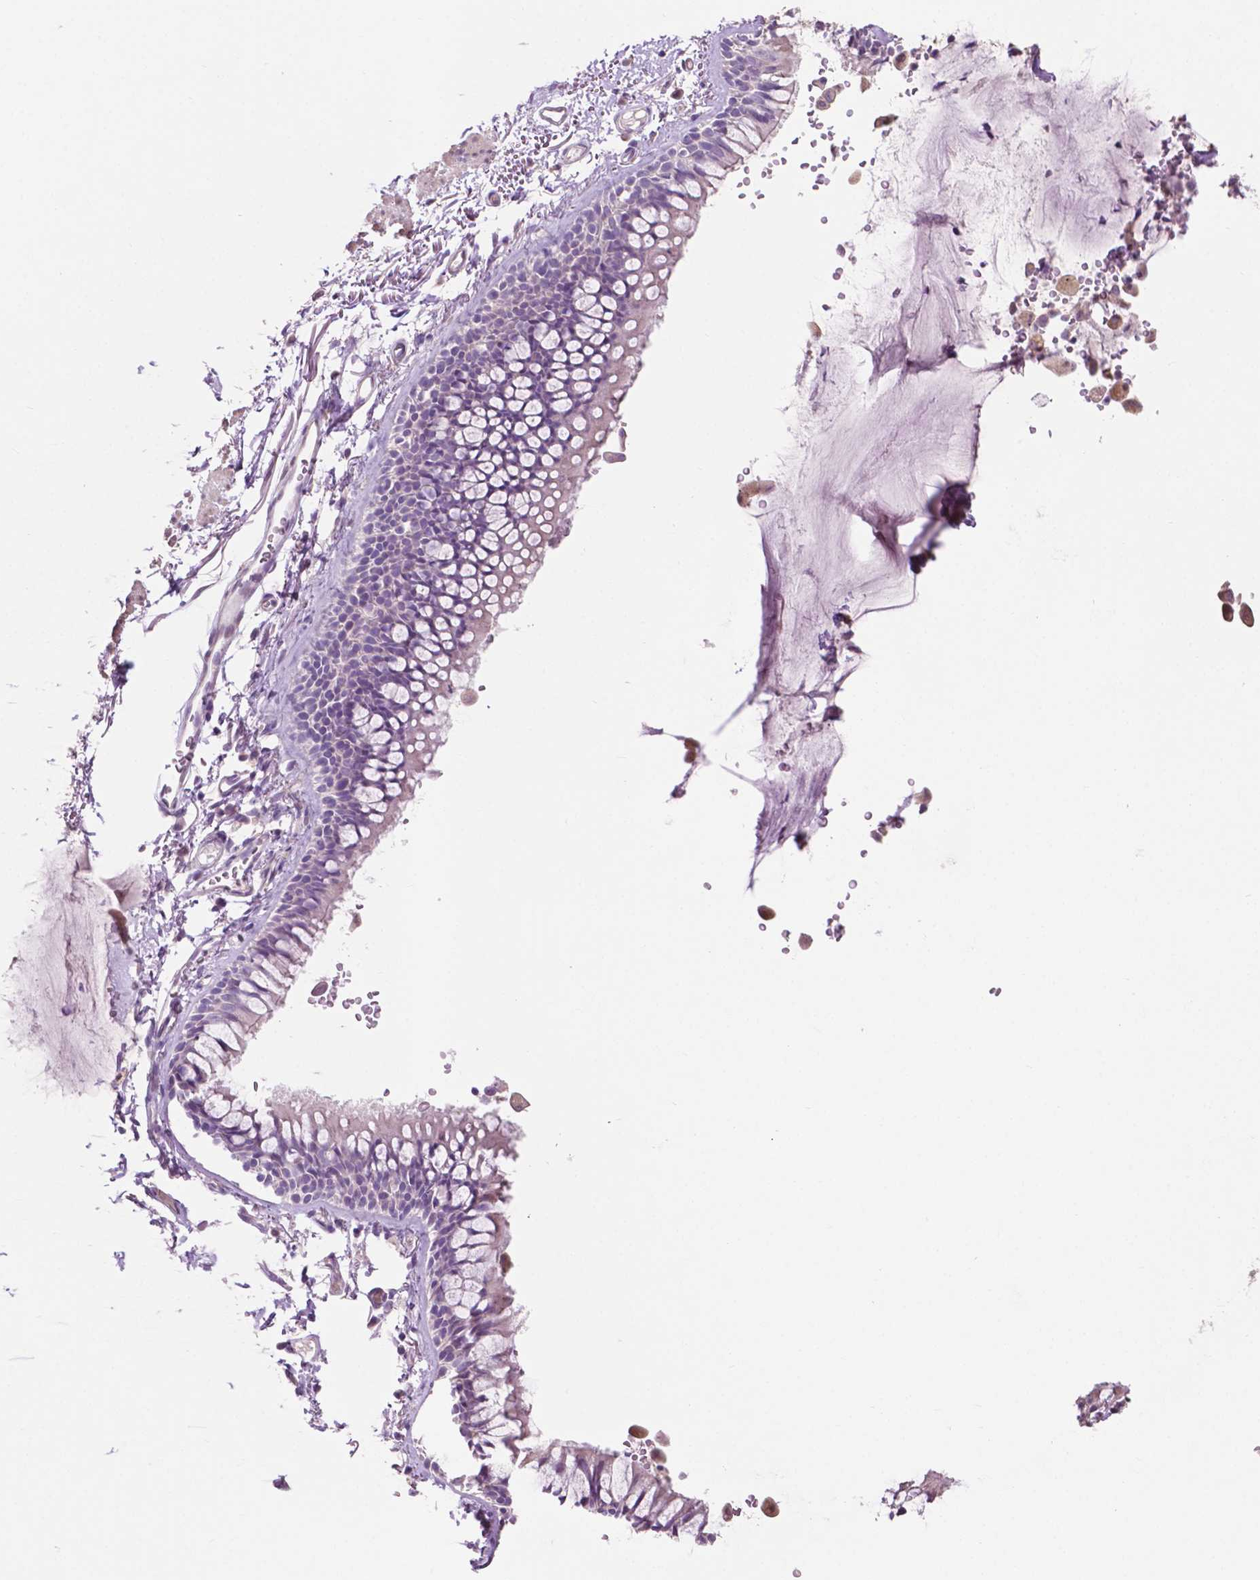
{"staining": {"intensity": "negative", "quantity": "none", "location": "none"}, "tissue": "adipose tissue", "cell_type": "Adipocytes", "image_type": "normal", "snomed": [{"axis": "morphology", "description": "Normal tissue, NOS"}, {"axis": "topography", "description": "Cartilage tissue"}, {"axis": "topography", "description": "Bronchus"}], "caption": "Immunohistochemistry (IHC) photomicrograph of unremarkable human adipose tissue stained for a protein (brown), which demonstrates no staining in adipocytes.", "gene": "CLDN17", "patient": {"sex": "female", "age": 79}}